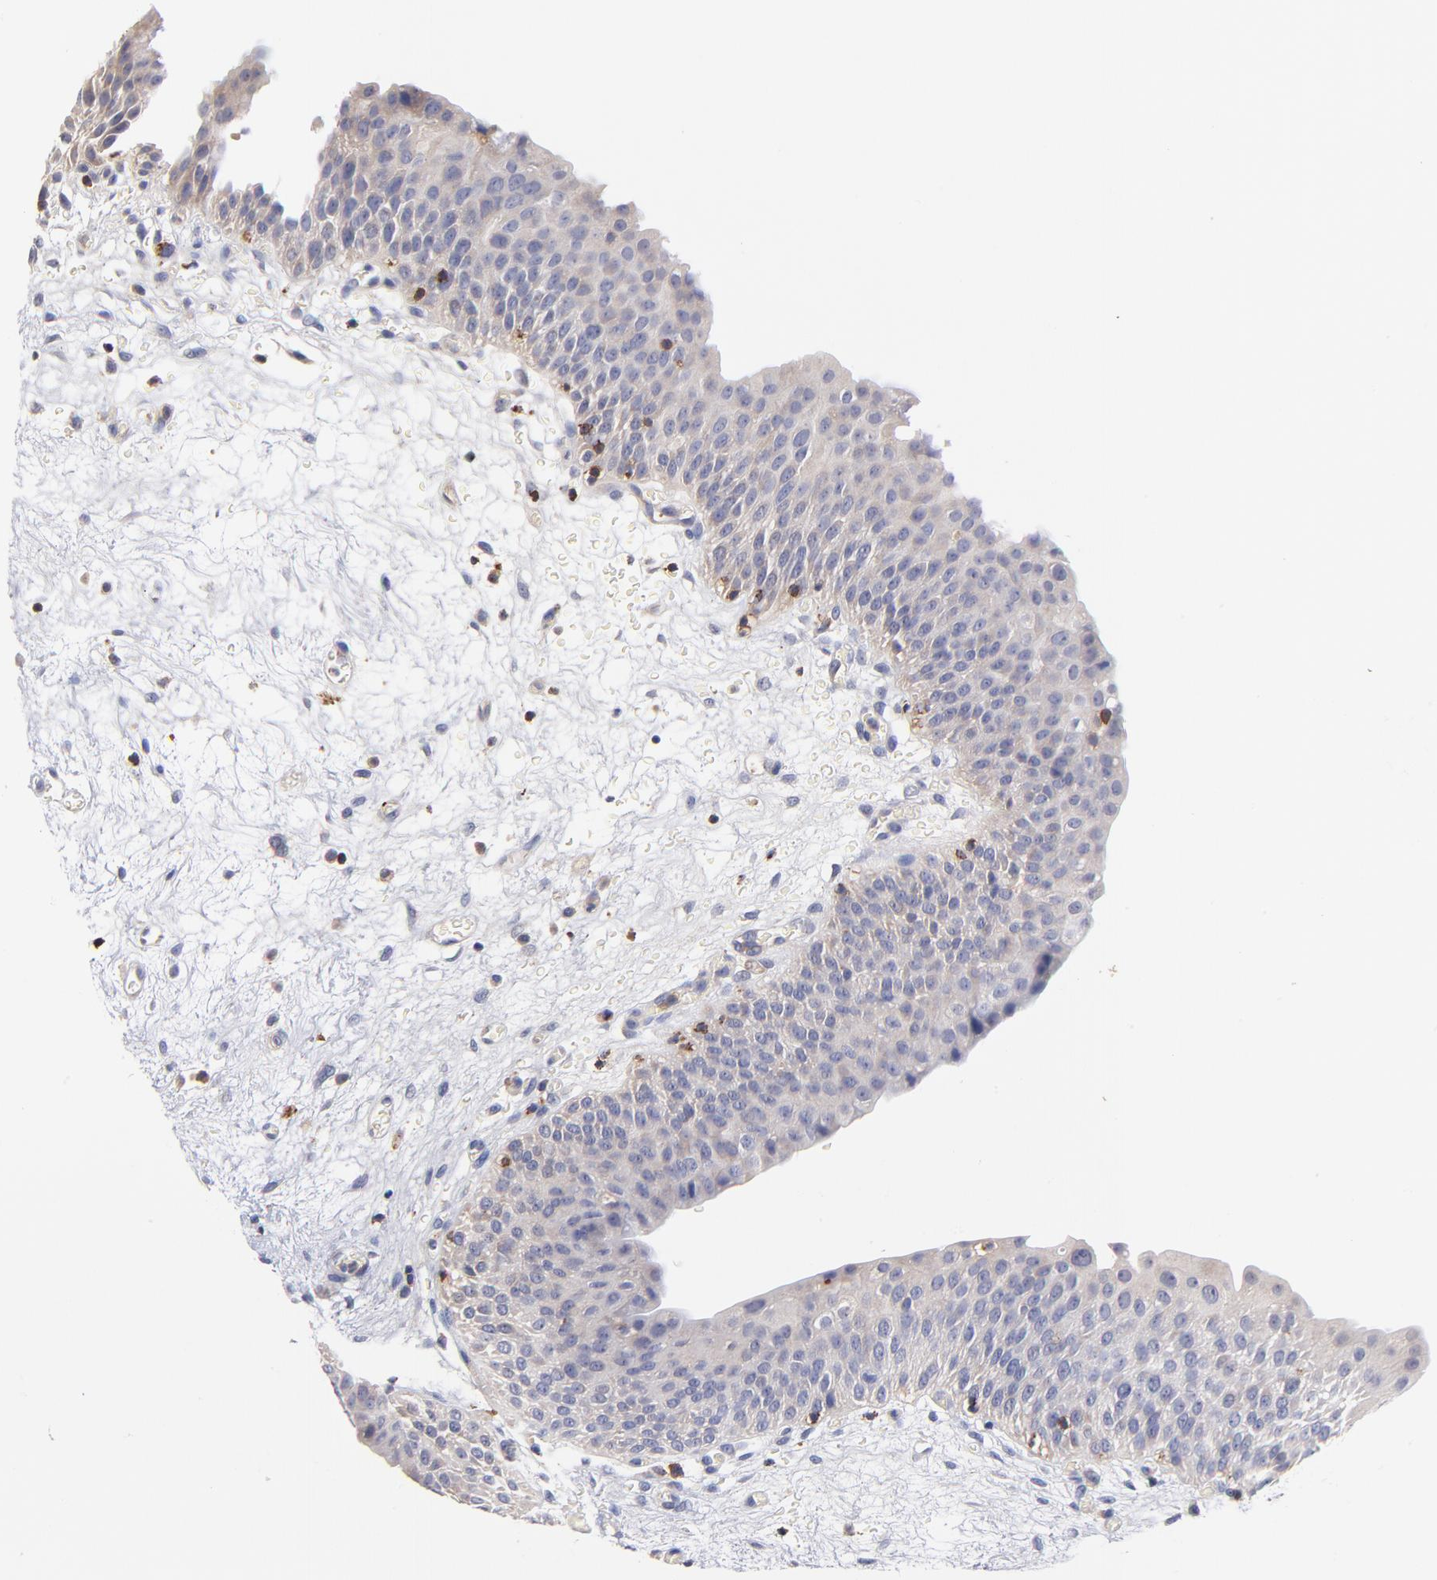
{"staining": {"intensity": "negative", "quantity": "none", "location": "none"}, "tissue": "urinary bladder", "cell_type": "Urothelial cells", "image_type": "normal", "snomed": [{"axis": "morphology", "description": "Normal tissue, NOS"}, {"axis": "morphology", "description": "Dysplasia, NOS"}, {"axis": "topography", "description": "Urinary bladder"}], "caption": "IHC photomicrograph of benign urinary bladder: urinary bladder stained with DAB (3,3'-diaminobenzidine) shows no significant protein expression in urothelial cells.", "gene": "KREMEN2", "patient": {"sex": "male", "age": 35}}